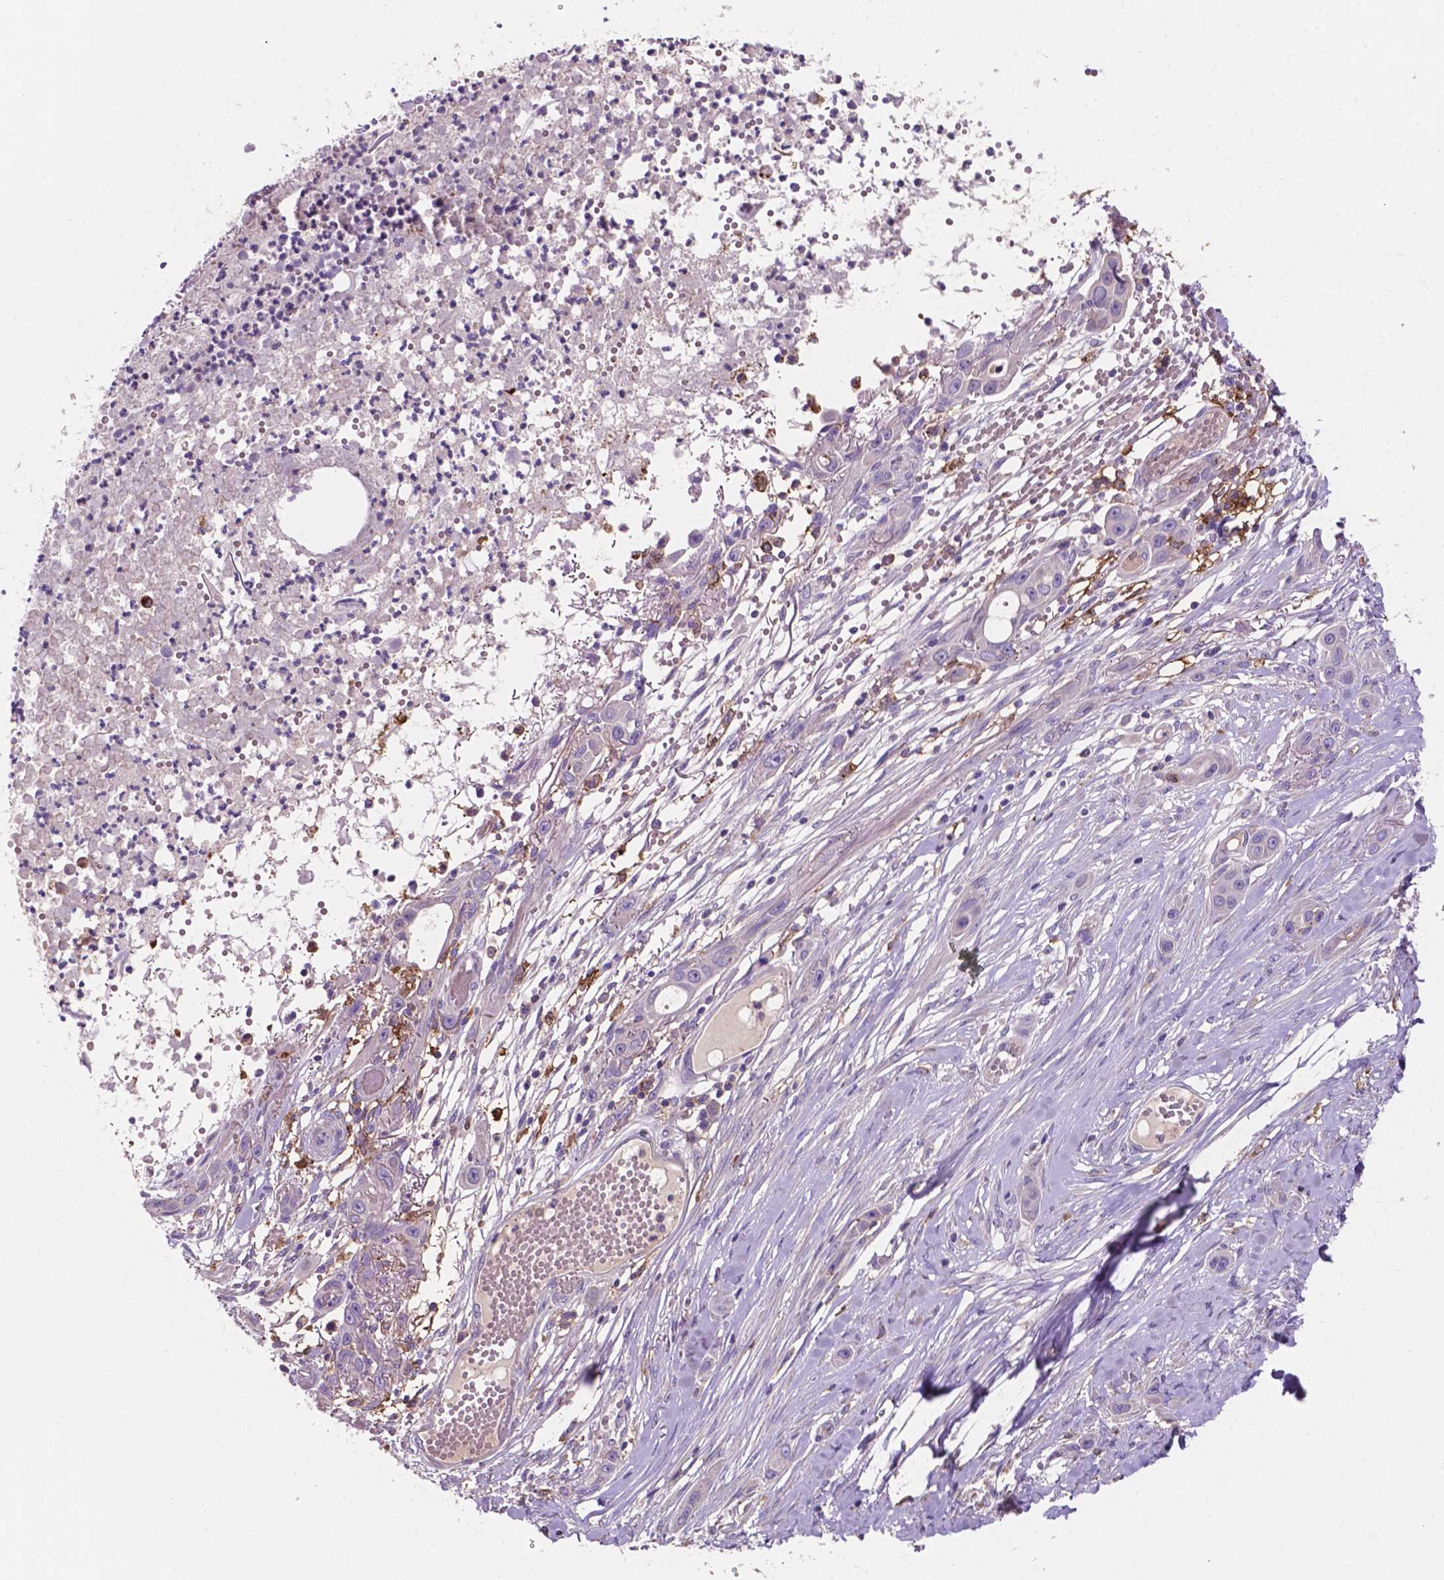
{"staining": {"intensity": "negative", "quantity": "none", "location": "none"}, "tissue": "skin cancer", "cell_type": "Tumor cells", "image_type": "cancer", "snomed": [{"axis": "morphology", "description": "Squamous cell carcinoma, NOS"}, {"axis": "topography", "description": "Skin"}], "caption": "An immunohistochemistry (IHC) photomicrograph of skin squamous cell carcinoma is shown. There is no staining in tumor cells of skin squamous cell carcinoma. The staining was performed using DAB (3,3'-diaminobenzidine) to visualize the protein expression in brown, while the nuclei were stained in blue with hematoxylin (Magnification: 20x).", "gene": "MKRN2OS", "patient": {"sex": "female", "age": 69}}